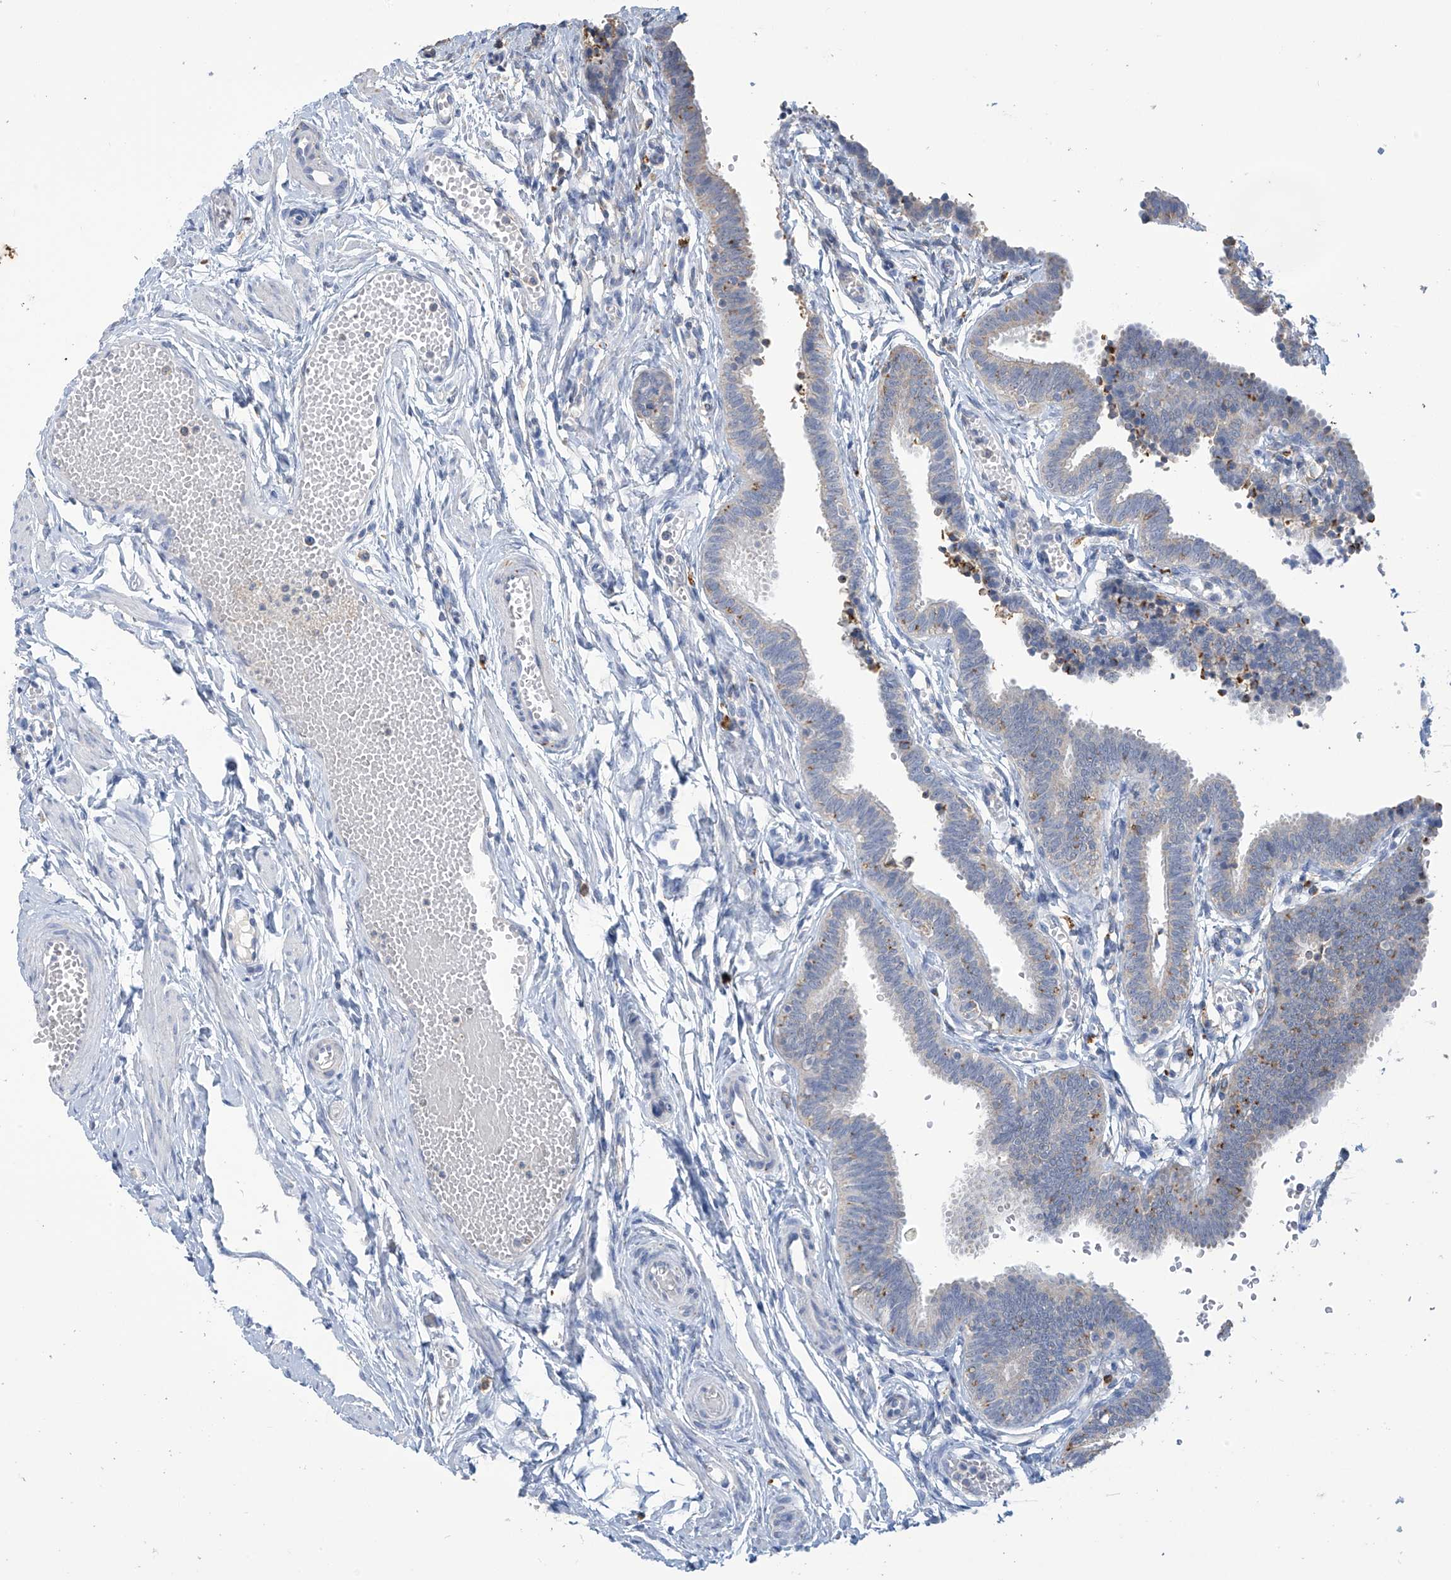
{"staining": {"intensity": "strong", "quantity": "25%-75%", "location": "cytoplasmic/membranous"}, "tissue": "fallopian tube", "cell_type": "Glandular cells", "image_type": "normal", "snomed": [{"axis": "morphology", "description": "Normal tissue, NOS"}, {"axis": "topography", "description": "Fallopian tube"}, {"axis": "topography", "description": "Ovary"}], "caption": "High-power microscopy captured an IHC histopathology image of unremarkable fallopian tube, revealing strong cytoplasmic/membranous positivity in approximately 25%-75% of glandular cells.", "gene": "OGT", "patient": {"sex": "female", "age": 23}}